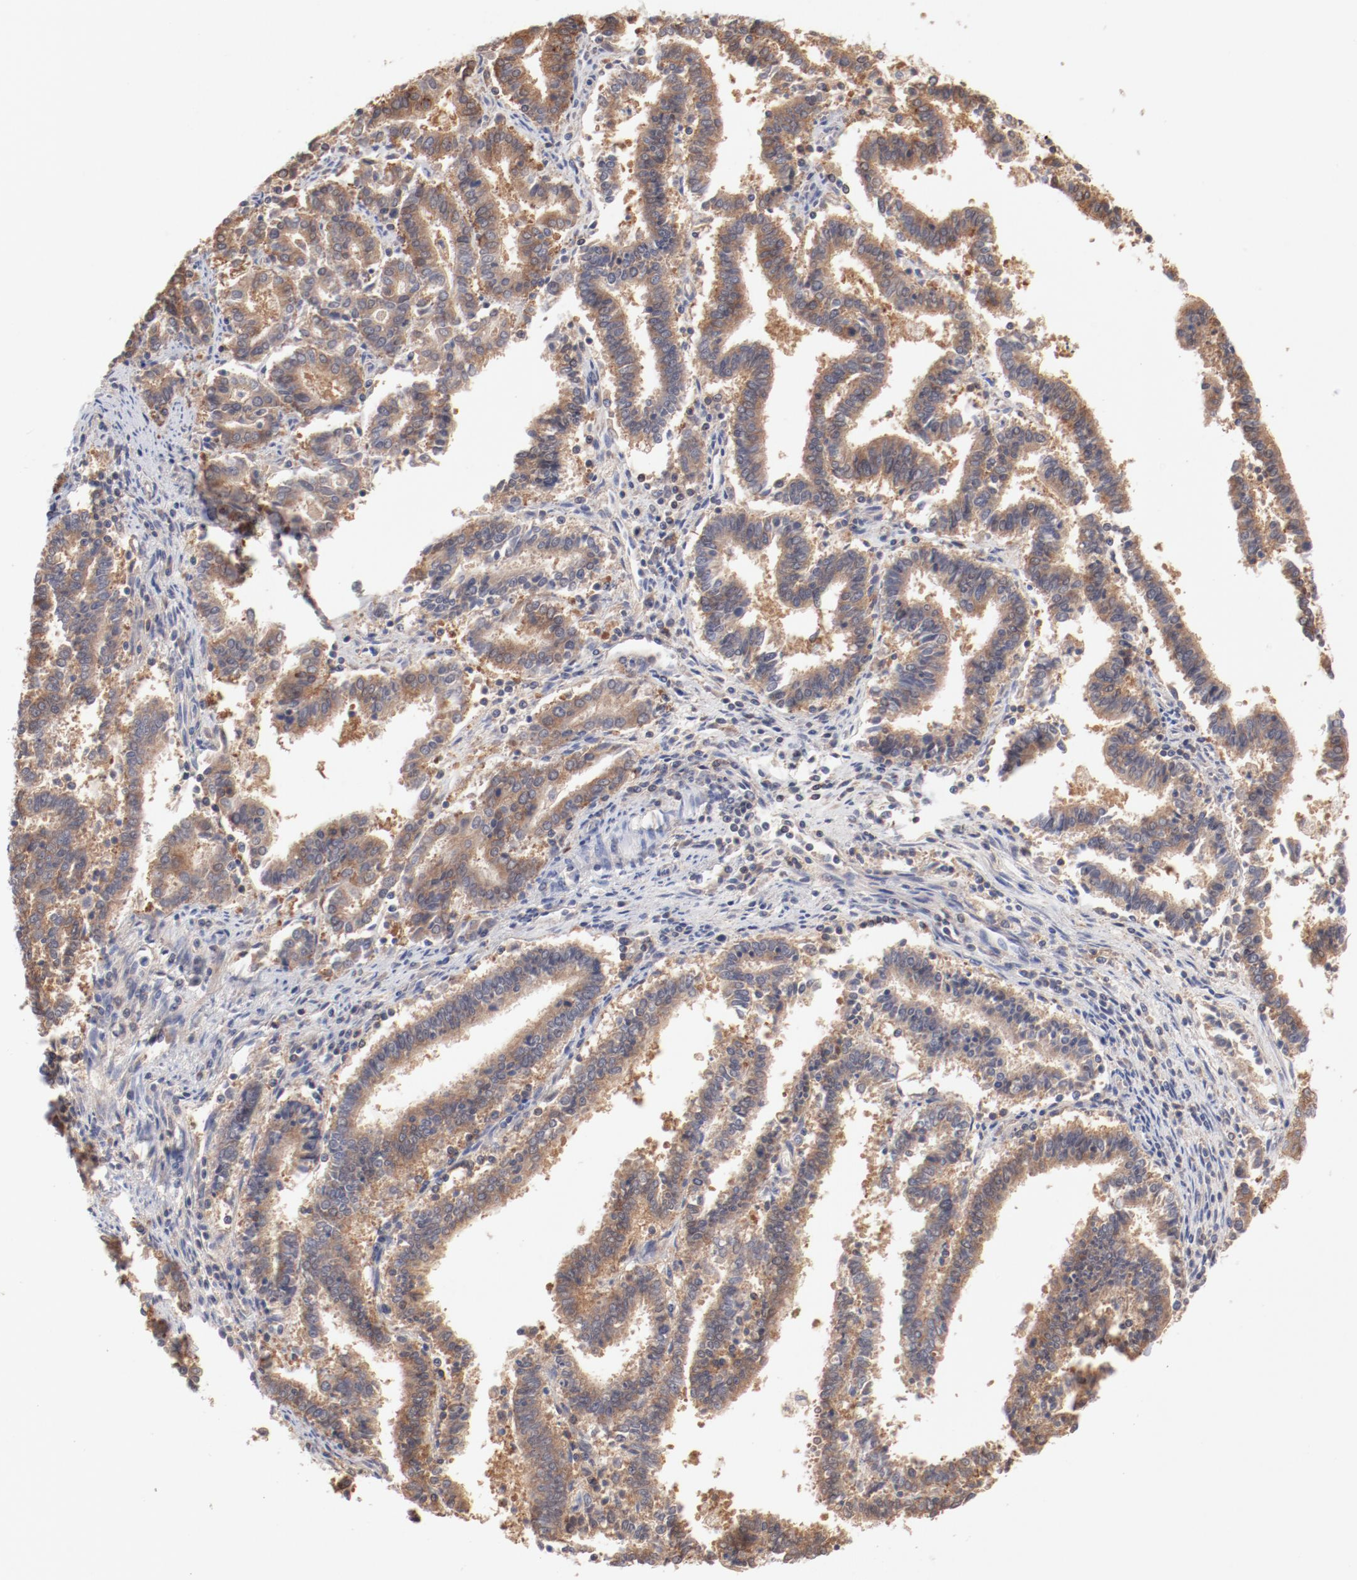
{"staining": {"intensity": "moderate", "quantity": ">75%", "location": "cytoplasmic/membranous"}, "tissue": "endometrial cancer", "cell_type": "Tumor cells", "image_type": "cancer", "snomed": [{"axis": "morphology", "description": "Adenocarcinoma, NOS"}, {"axis": "topography", "description": "Uterus"}], "caption": "DAB immunohistochemical staining of human endometrial cancer (adenocarcinoma) exhibits moderate cytoplasmic/membranous protein positivity in about >75% of tumor cells.", "gene": "SETD3", "patient": {"sex": "female", "age": 83}}